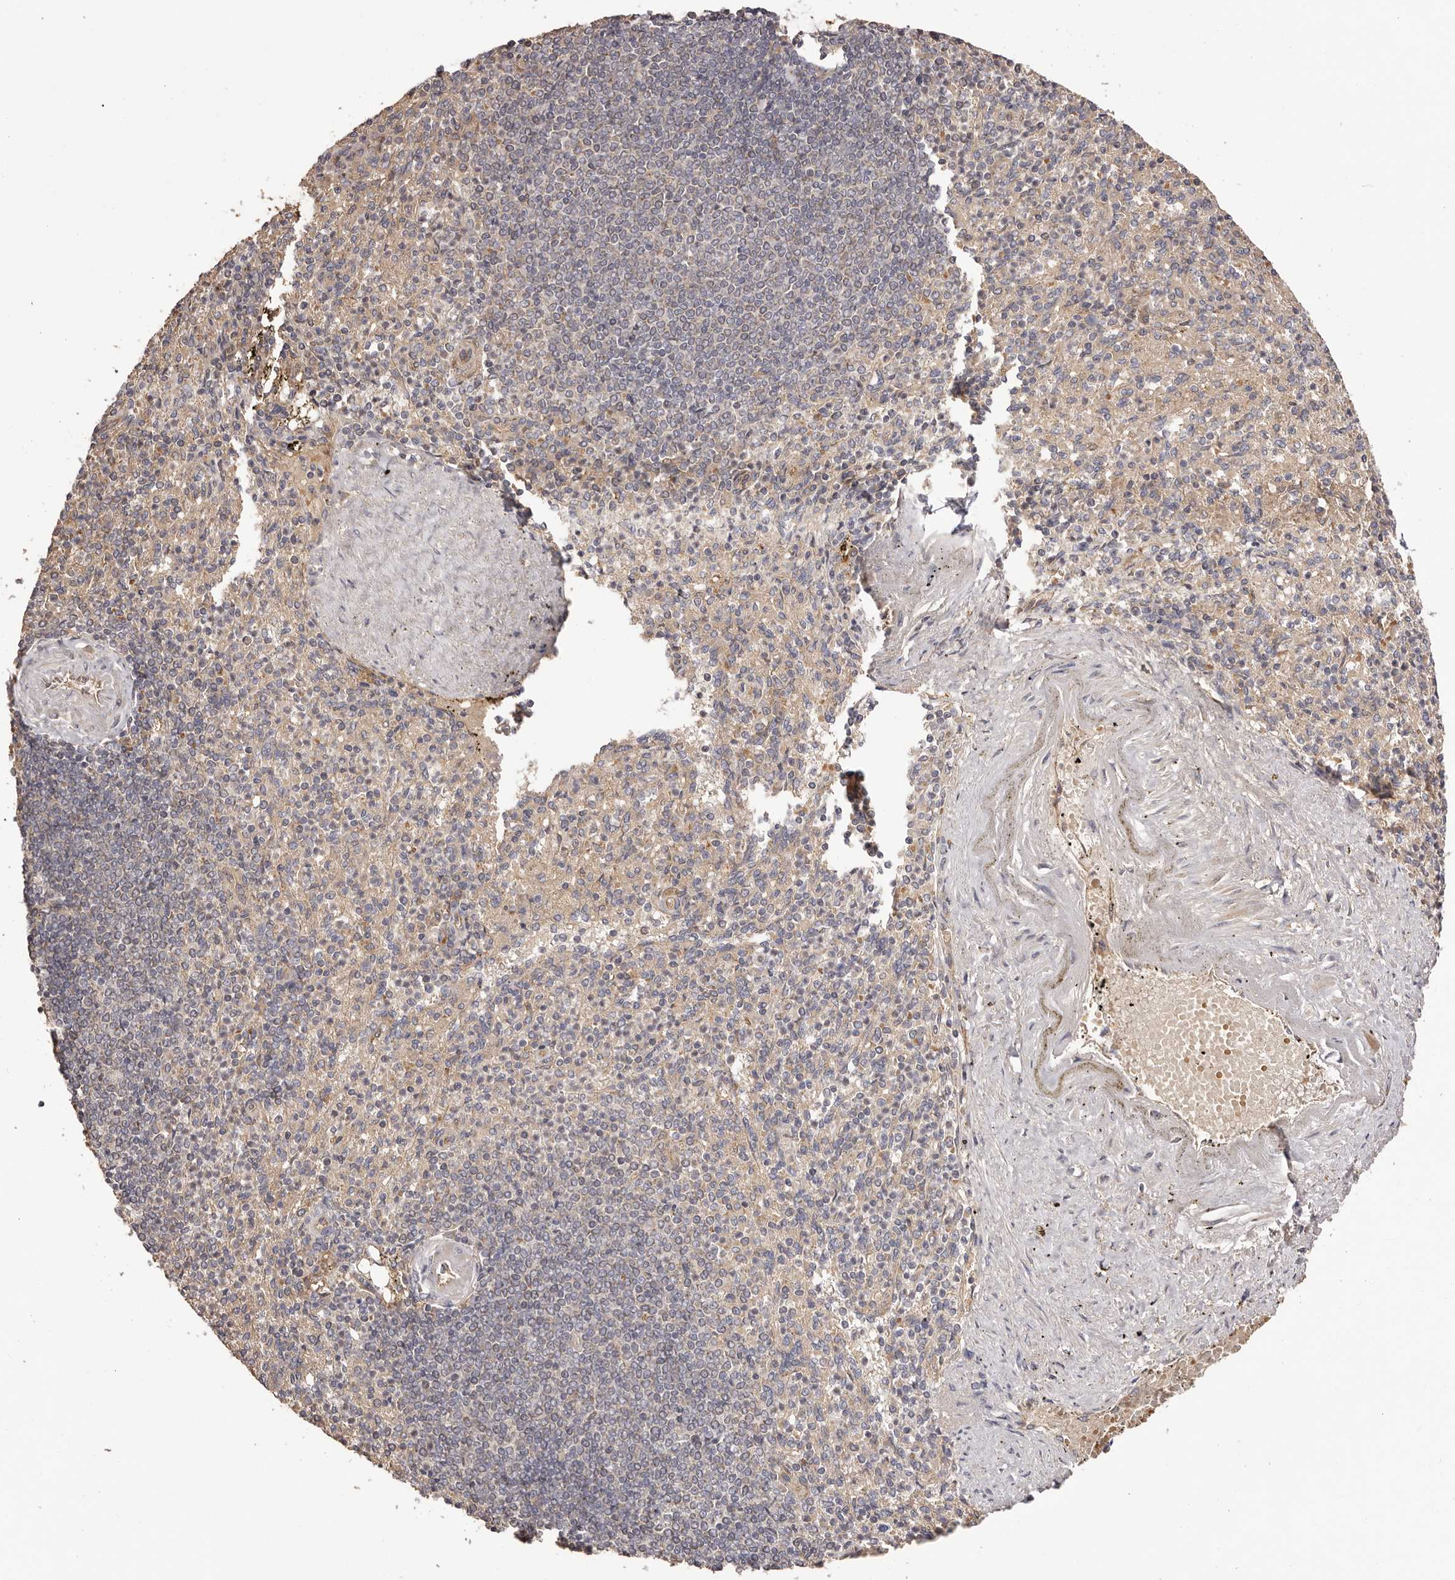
{"staining": {"intensity": "weak", "quantity": "<25%", "location": "cytoplasmic/membranous"}, "tissue": "spleen", "cell_type": "Cells in red pulp", "image_type": "normal", "snomed": [{"axis": "morphology", "description": "Normal tissue, NOS"}, {"axis": "topography", "description": "Spleen"}], "caption": "A histopathology image of human spleen is negative for staining in cells in red pulp.", "gene": "UBR2", "patient": {"sex": "female", "age": 74}}